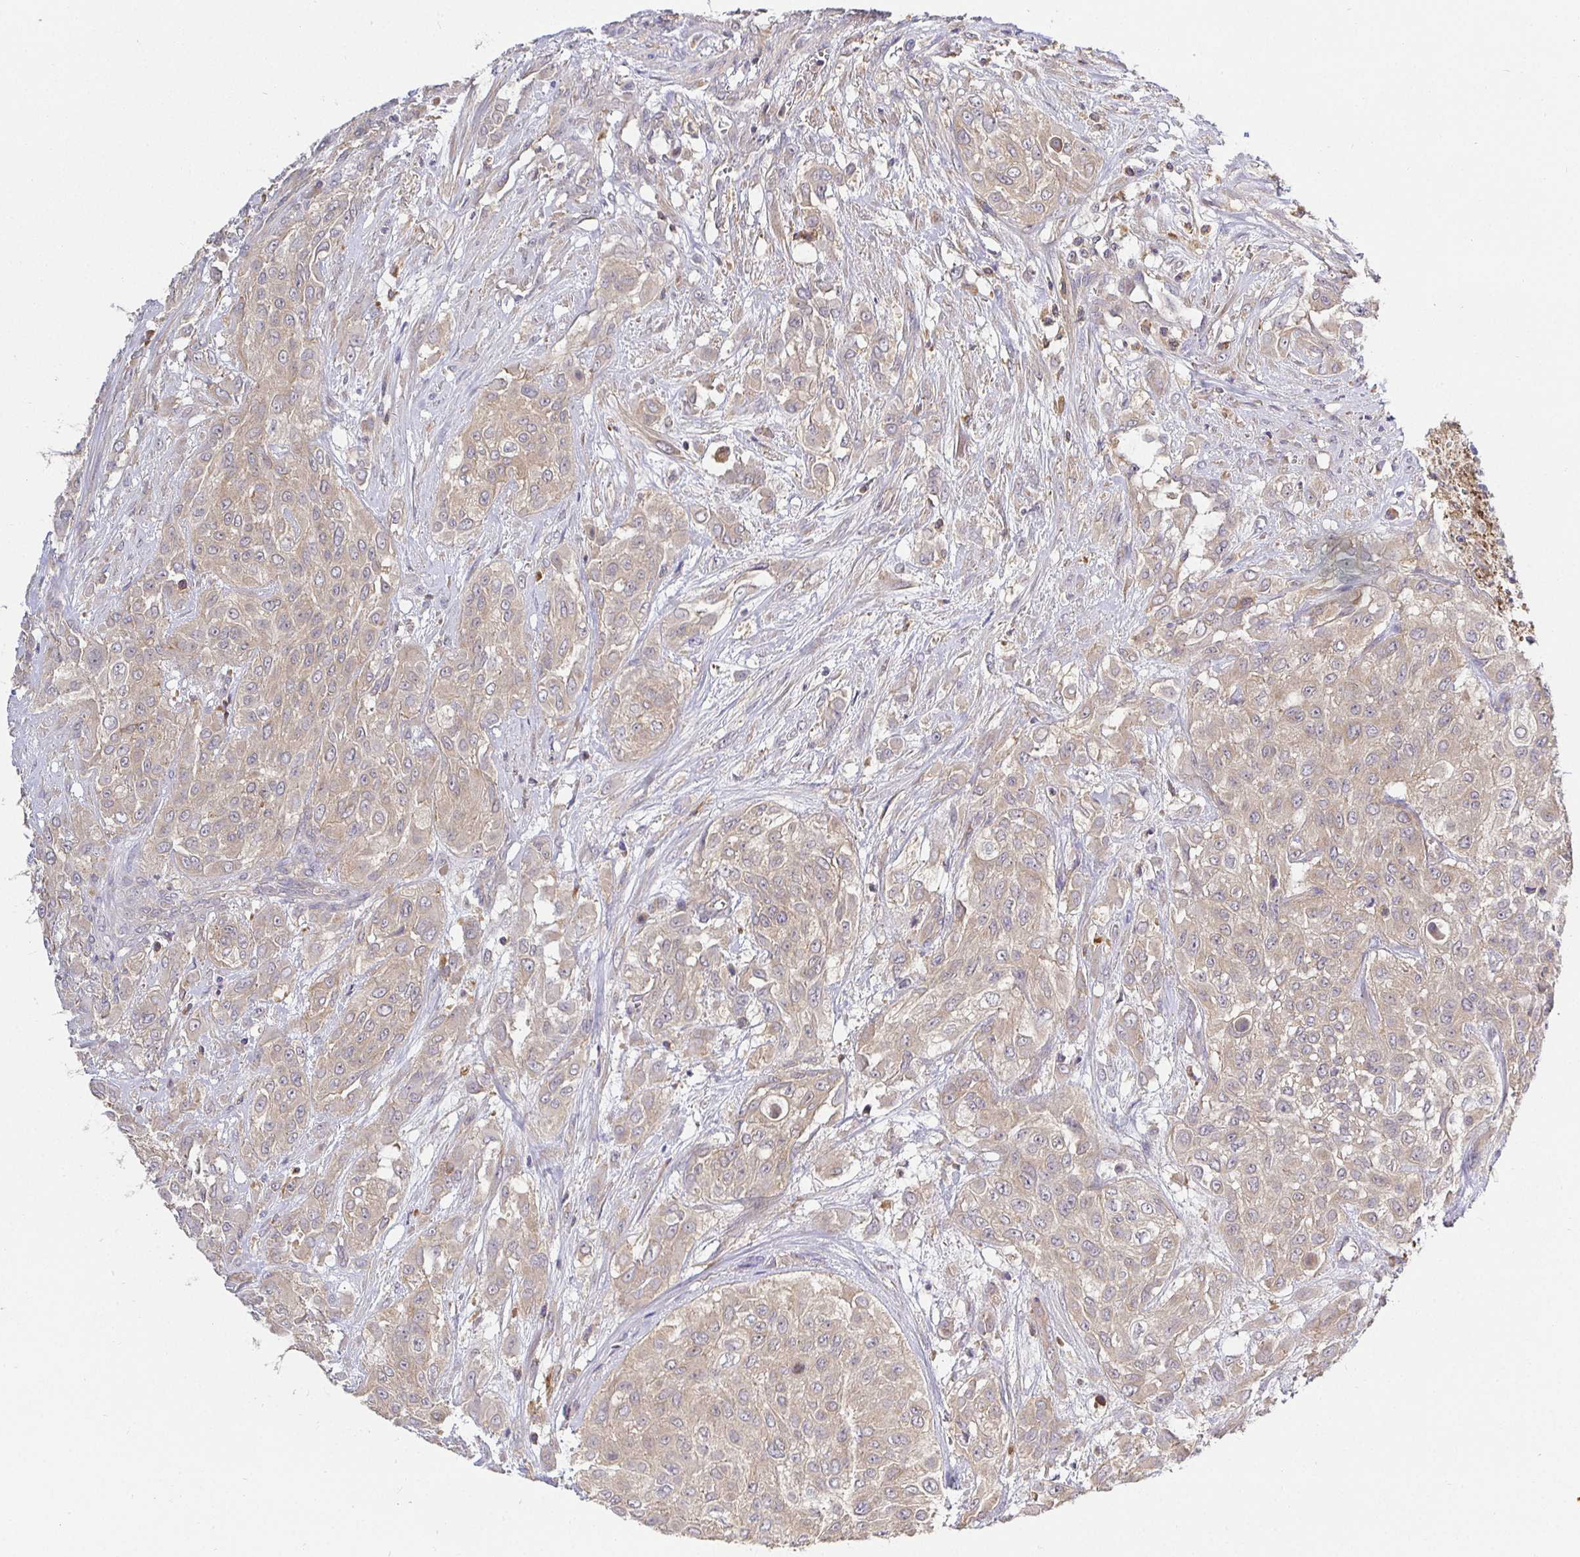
{"staining": {"intensity": "weak", "quantity": ">75%", "location": "cytoplasmic/membranous"}, "tissue": "urothelial cancer", "cell_type": "Tumor cells", "image_type": "cancer", "snomed": [{"axis": "morphology", "description": "Urothelial carcinoma, High grade"}, {"axis": "topography", "description": "Urinary bladder"}], "caption": "An immunohistochemistry (IHC) micrograph of neoplastic tissue is shown. Protein staining in brown shows weak cytoplasmic/membranous positivity in urothelial carcinoma (high-grade) within tumor cells. The staining was performed using DAB to visualize the protein expression in brown, while the nuclei were stained in blue with hematoxylin (Magnification: 20x).", "gene": "ATP6V1F", "patient": {"sex": "male", "age": 57}}